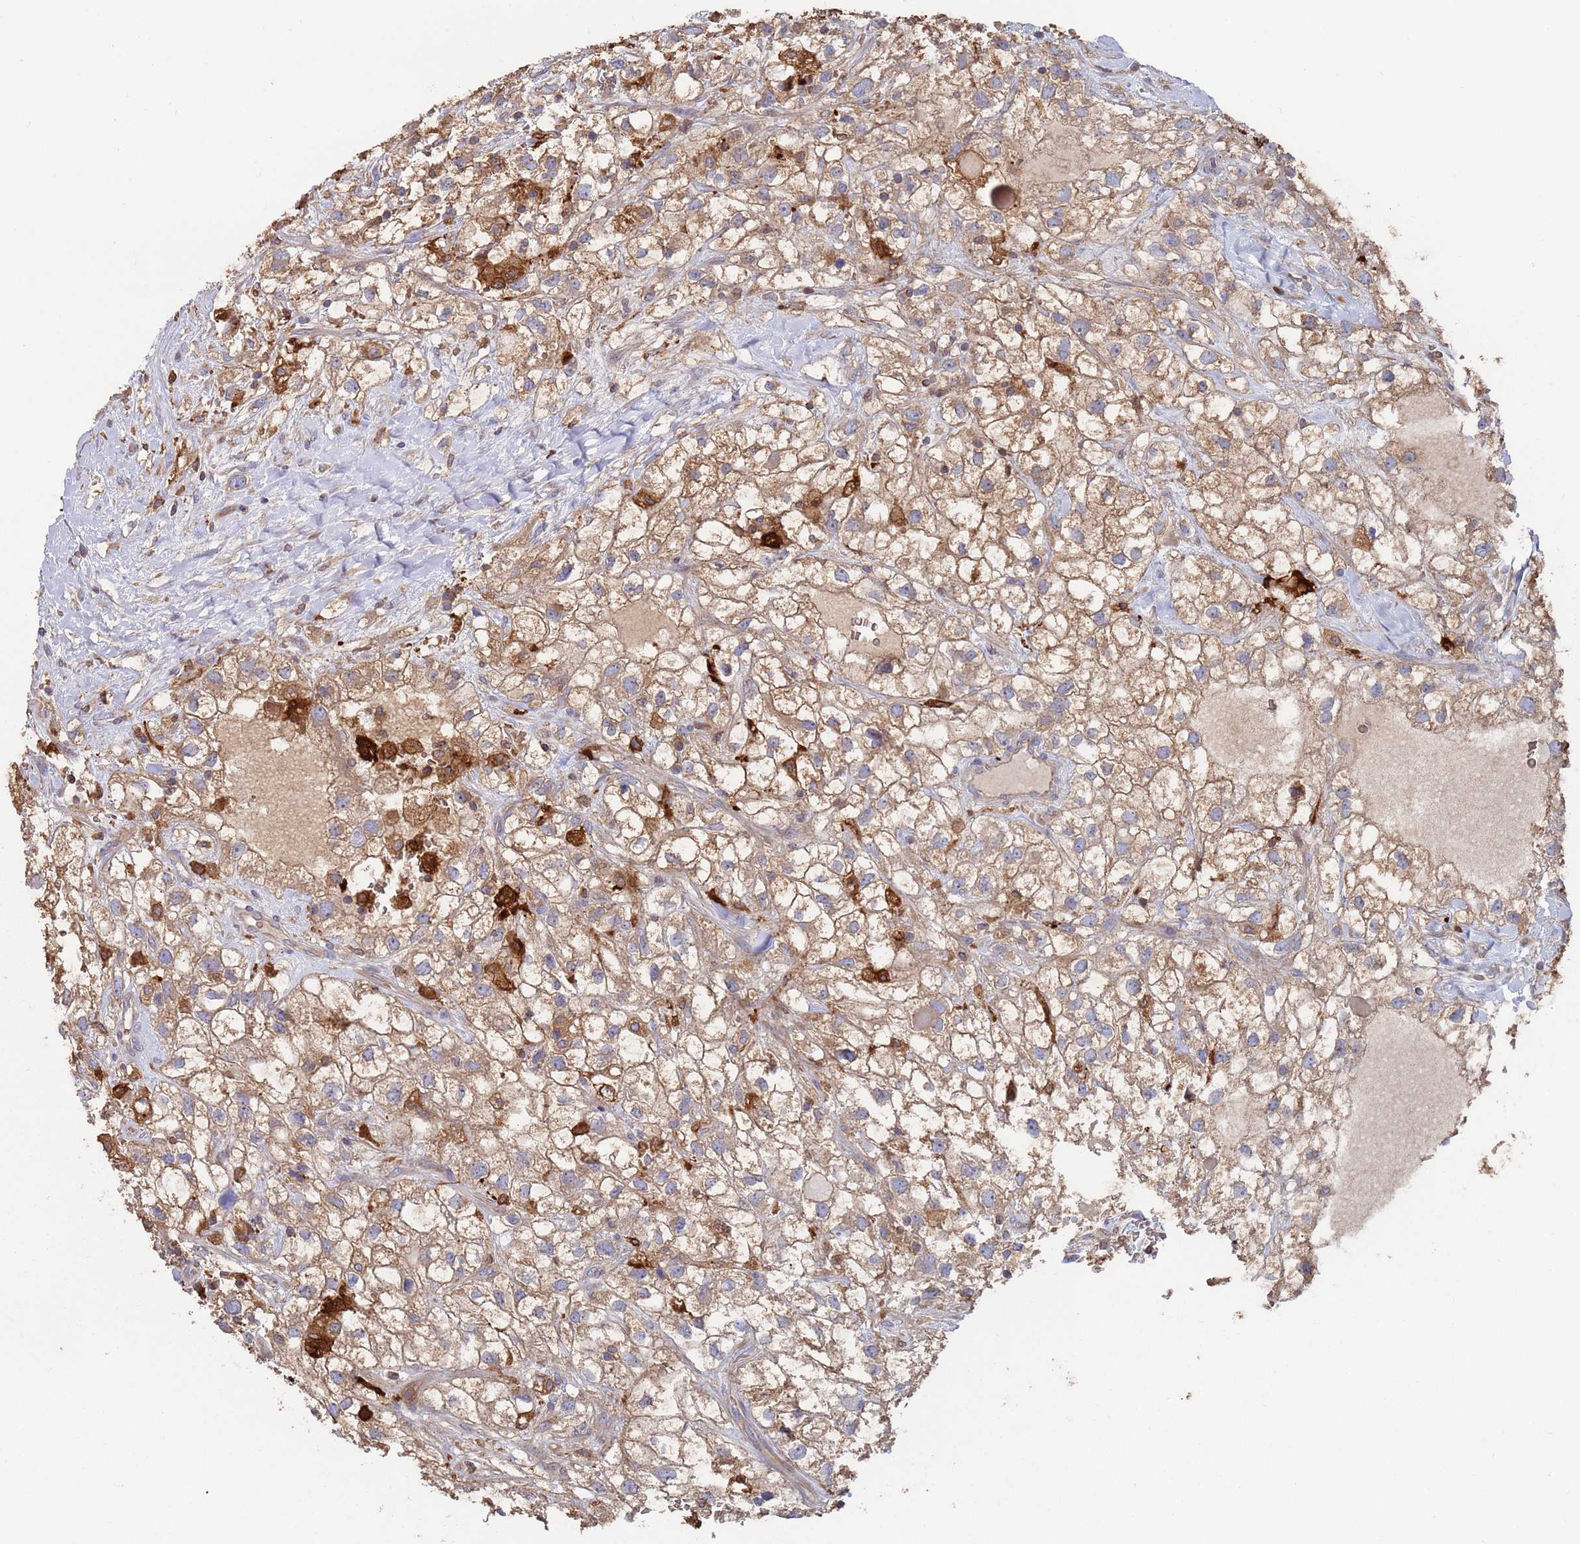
{"staining": {"intensity": "weak", "quantity": "25%-75%", "location": "cytoplasmic/membranous"}, "tissue": "renal cancer", "cell_type": "Tumor cells", "image_type": "cancer", "snomed": [{"axis": "morphology", "description": "Adenocarcinoma, NOS"}, {"axis": "topography", "description": "Kidney"}], "caption": "A brown stain shows weak cytoplasmic/membranous positivity of a protein in renal cancer (adenocarcinoma) tumor cells. (DAB IHC with brightfield microscopy, high magnification).", "gene": "MALRD1", "patient": {"sex": "male", "age": 59}}